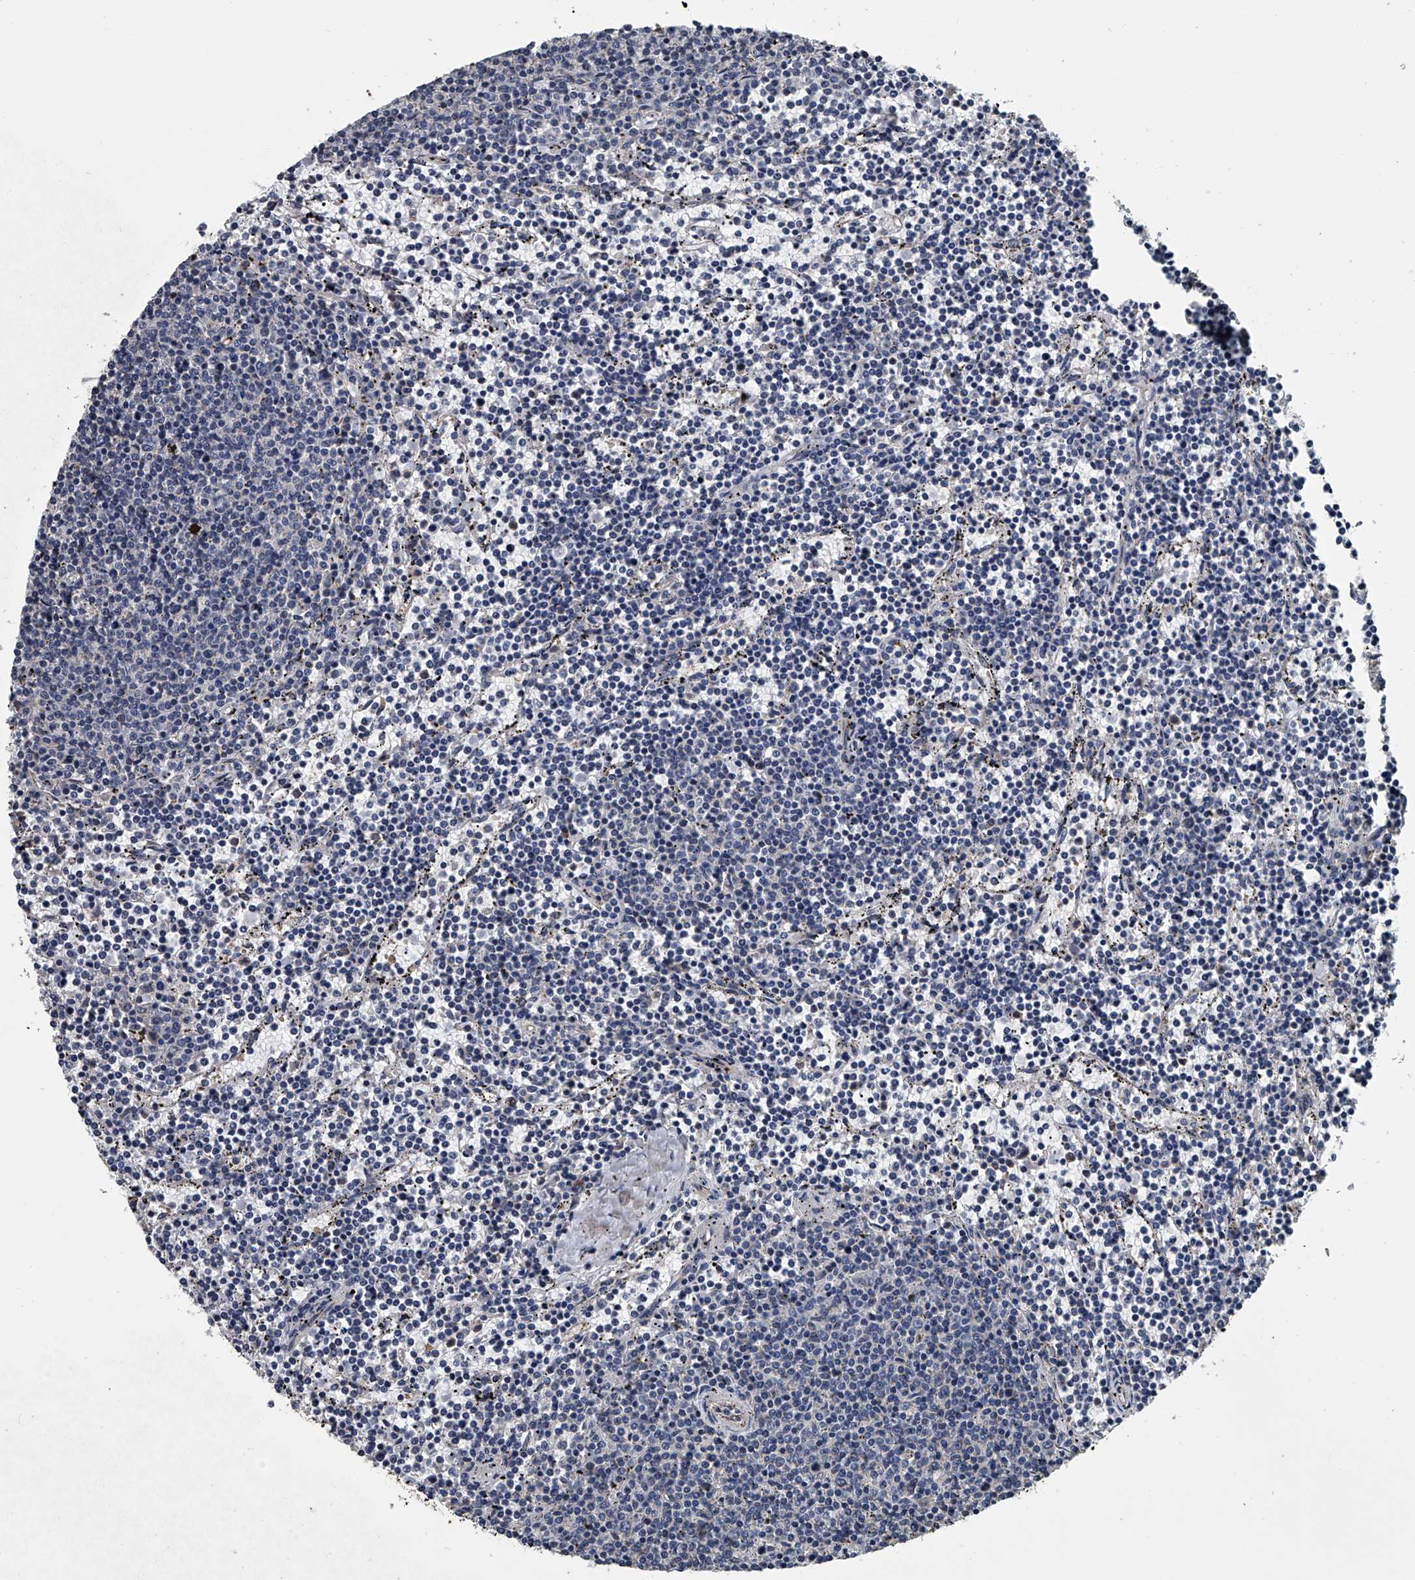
{"staining": {"intensity": "negative", "quantity": "none", "location": "none"}, "tissue": "lymphoma", "cell_type": "Tumor cells", "image_type": "cancer", "snomed": [{"axis": "morphology", "description": "Malignant lymphoma, non-Hodgkin's type, Low grade"}, {"axis": "topography", "description": "Spleen"}], "caption": "Lymphoma was stained to show a protein in brown. There is no significant positivity in tumor cells. (DAB IHC, high magnification).", "gene": "LDLRAD2", "patient": {"sex": "female", "age": 50}}